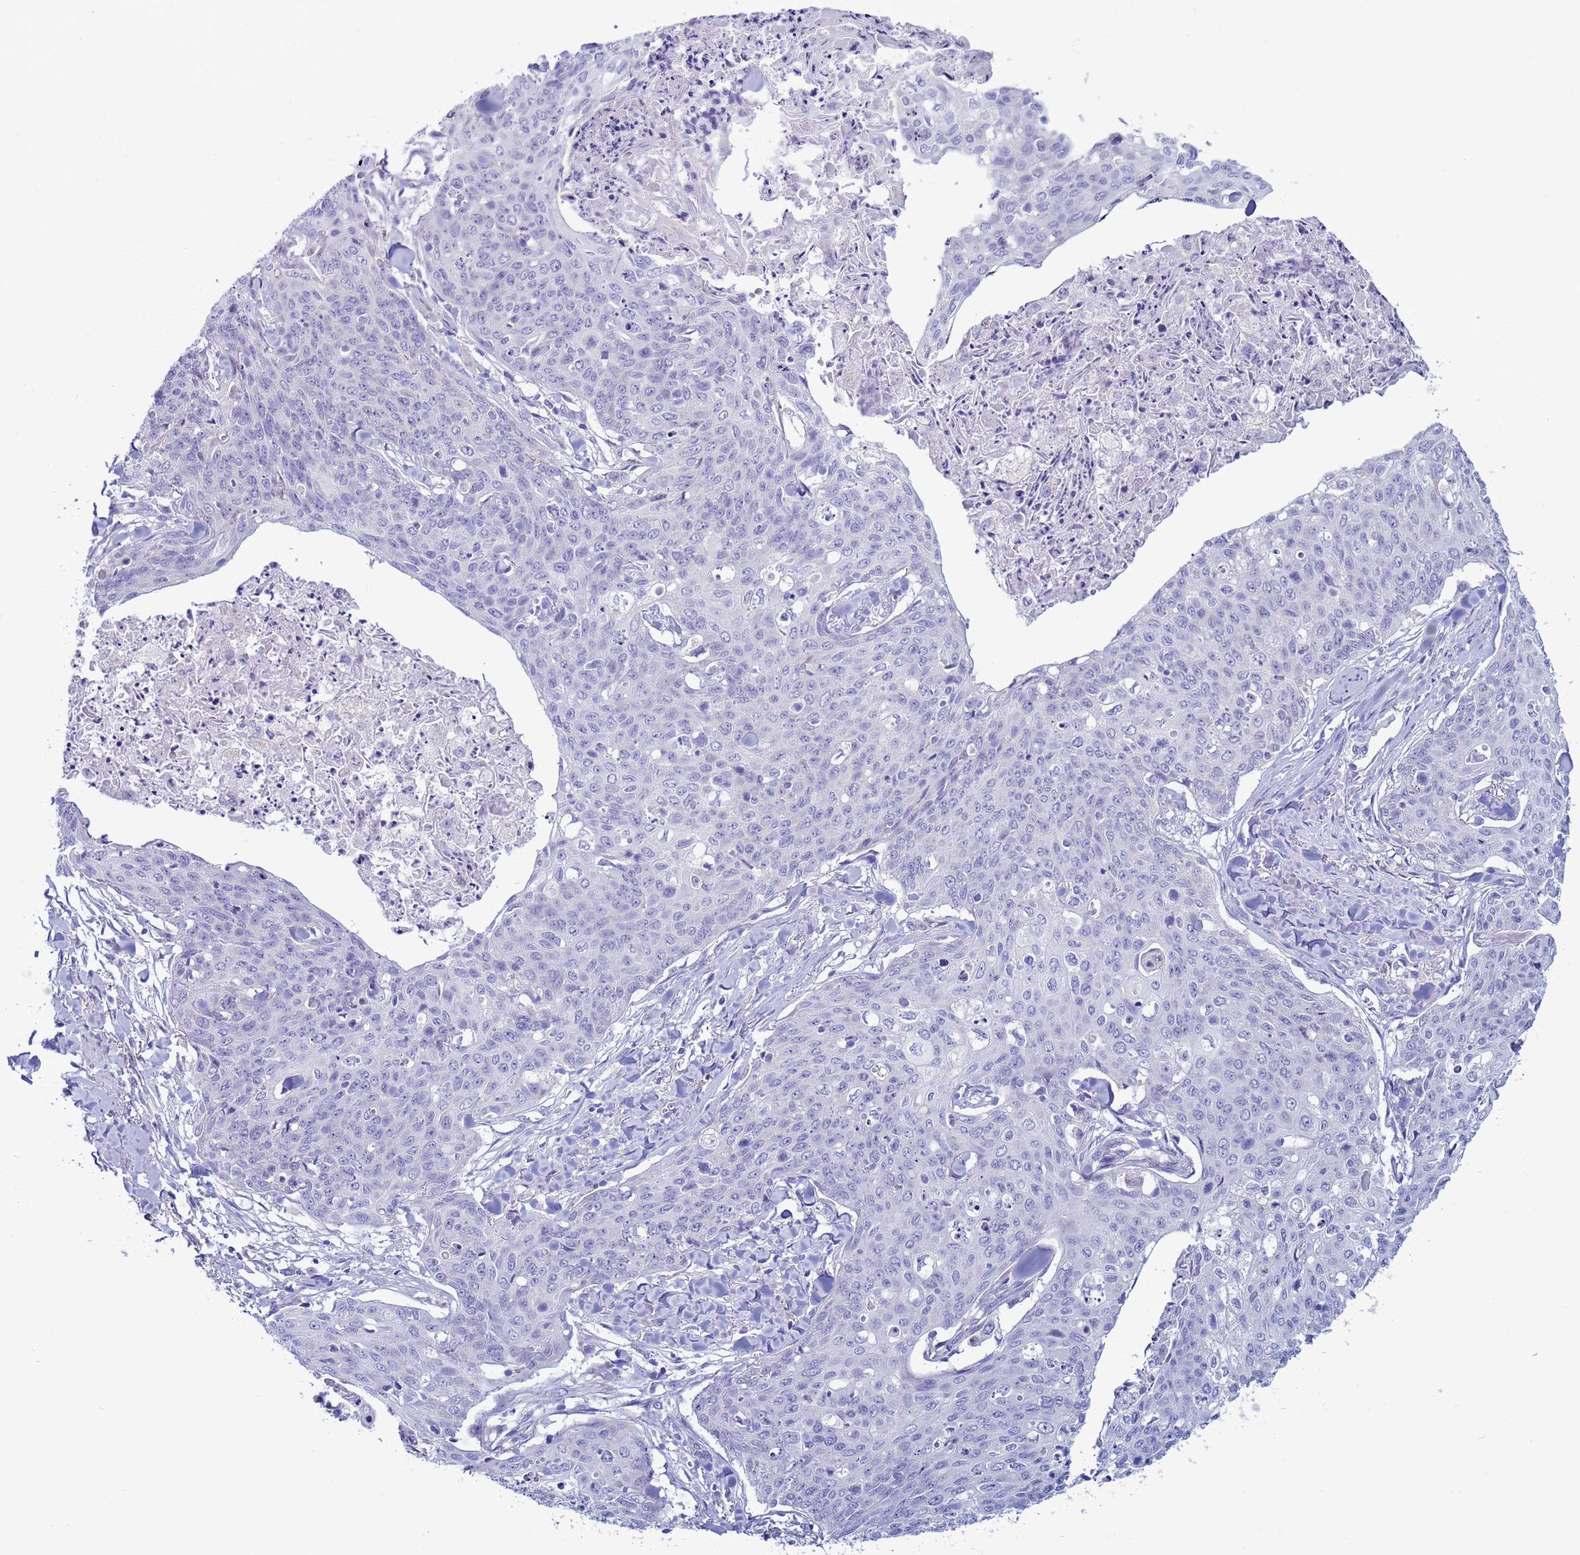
{"staining": {"intensity": "negative", "quantity": "none", "location": "none"}, "tissue": "skin cancer", "cell_type": "Tumor cells", "image_type": "cancer", "snomed": [{"axis": "morphology", "description": "Squamous cell carcinoma, NOS"}, {"axis": "topography", "description": "Skin"}, {"axis": "topography", "description": "Vulva"}], "caption": "This is an immunohistochemistry (IHC) micrograph of human squamous cell carcinoma (skin). There is no expression in tumor cells.", "gene": "ABHD17B", "patient": {"sex": "female", "age": 85}}